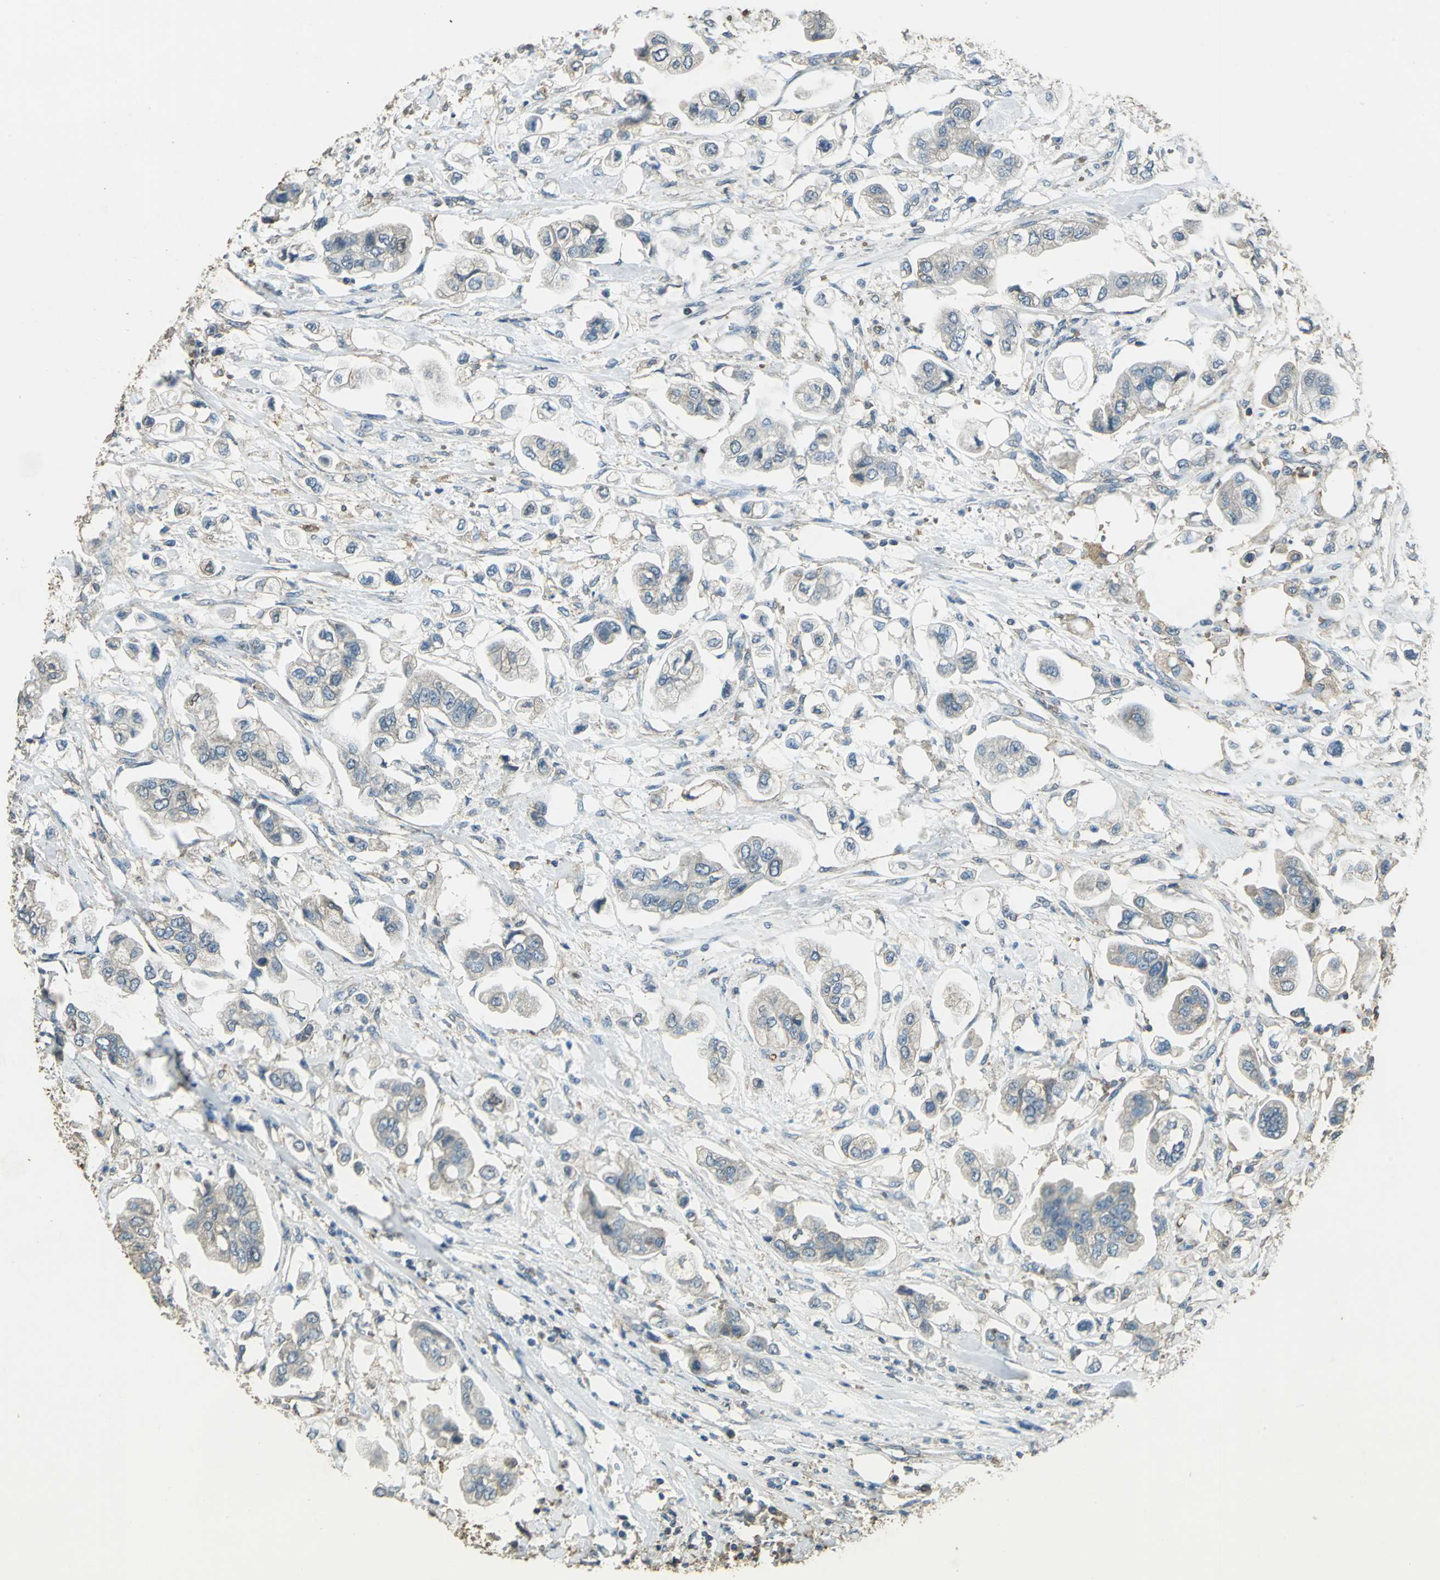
{"staining": {"intensity": "weak", "quantity": "<25%", "location": "cytoplasmic/membranous"}, "tissue": "stomach cancer", "cell_type": "Tumor cells", "image_type": "cancer", "snomed": [{"axis": "morphology", "description": "Adenocarcinoma, NOS"}, {"axis": "topography", "description": "Stomach"}], "caption": "Stomach cancer (adenocarcinoma) stained for a protein using immunohistochemistry displays no positivity tumor cells.", "gene": "TRAPPC2", "patient": {"sex": "male", "age": 62}}